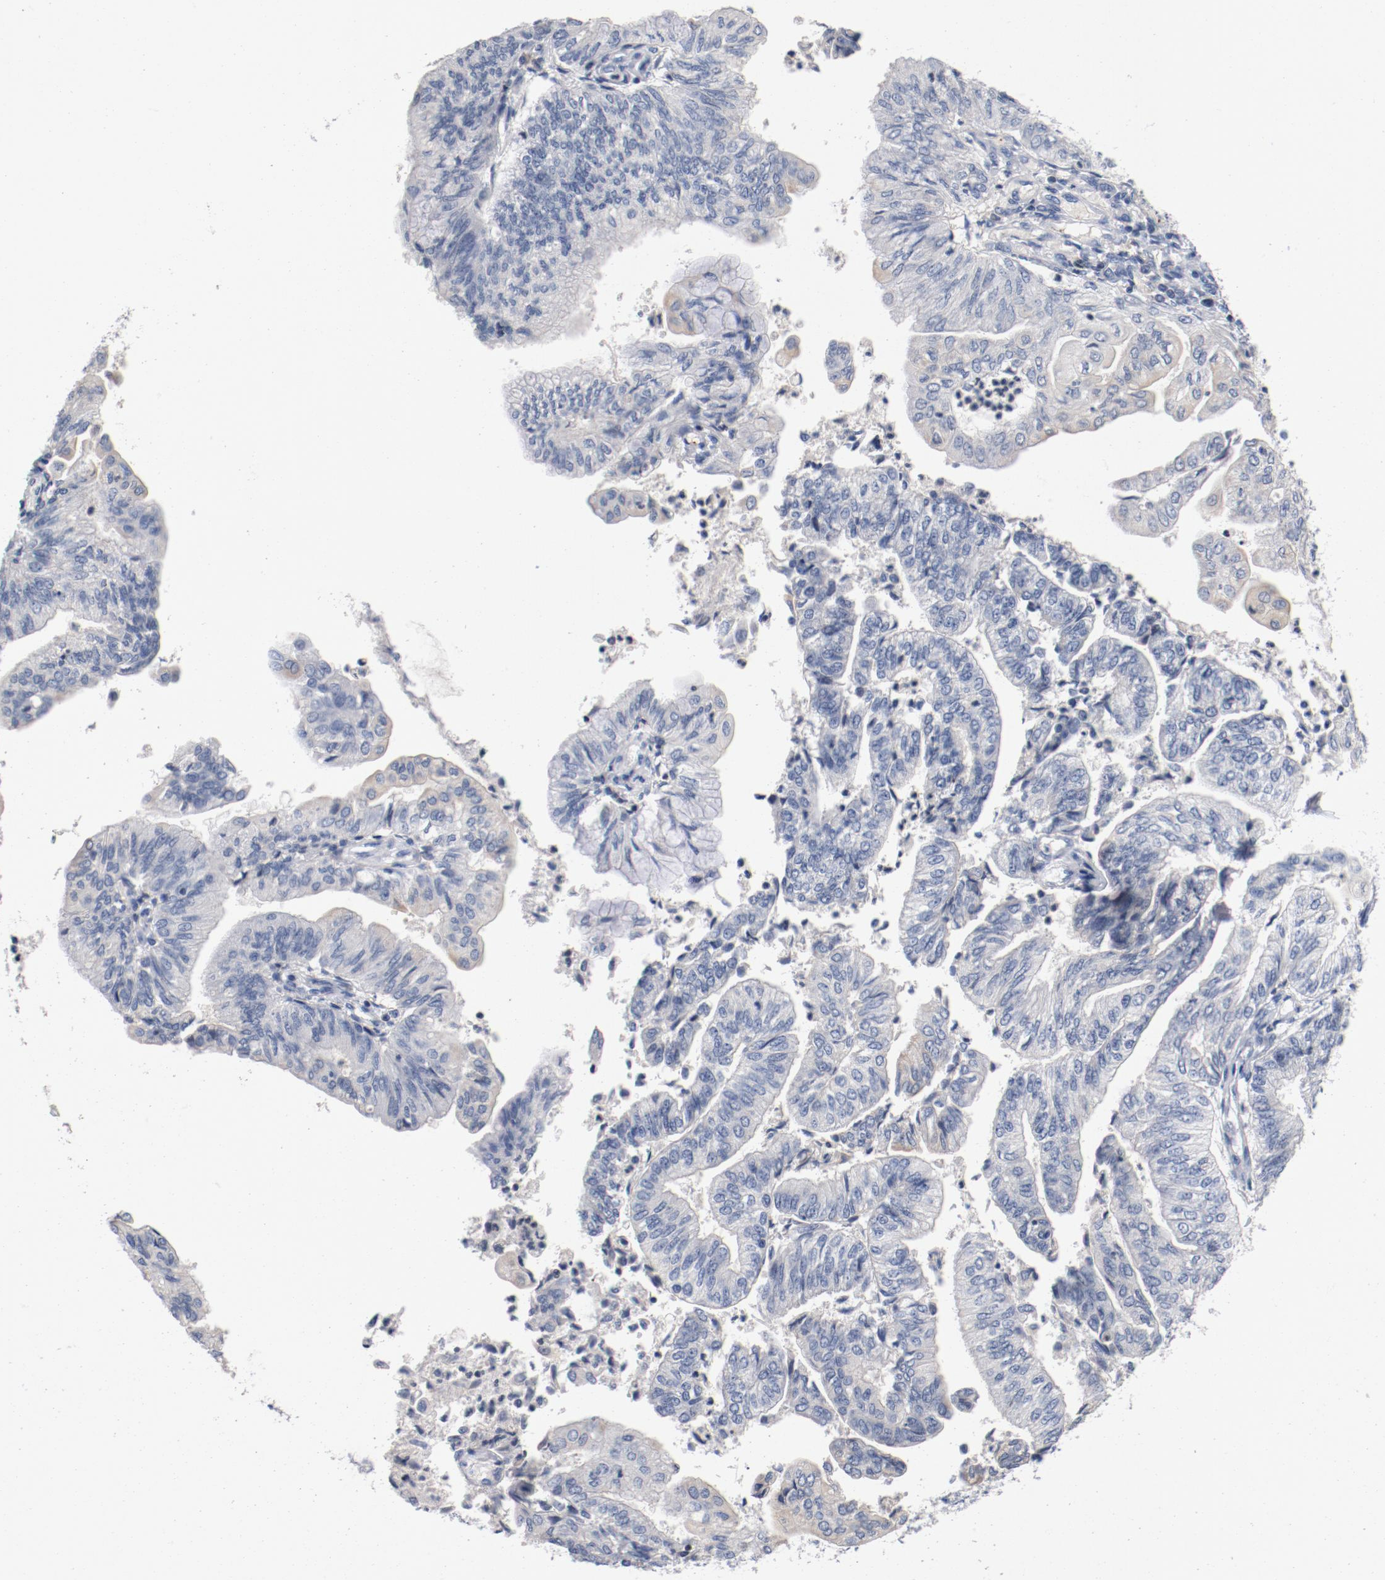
{"staining": {"intensity": "weak", "quantity": "<25%", "location": "cytoplasmic/membranous"}, "tissue": "endometrial cancer", "cell_type": "Tumor cells", "image_type": "cancer", "snomed": [{"axis": "morphology", "description": "Adenocarcinoma, NOS"}, {"axis": "topography", "description": "Endometrium"}], "caption": "Protein analysis of endometrial cancer demonstrates no significant staining in tumor cells.", "gene": "PIM1", "patient": {"sex": "female", "age": 59}}